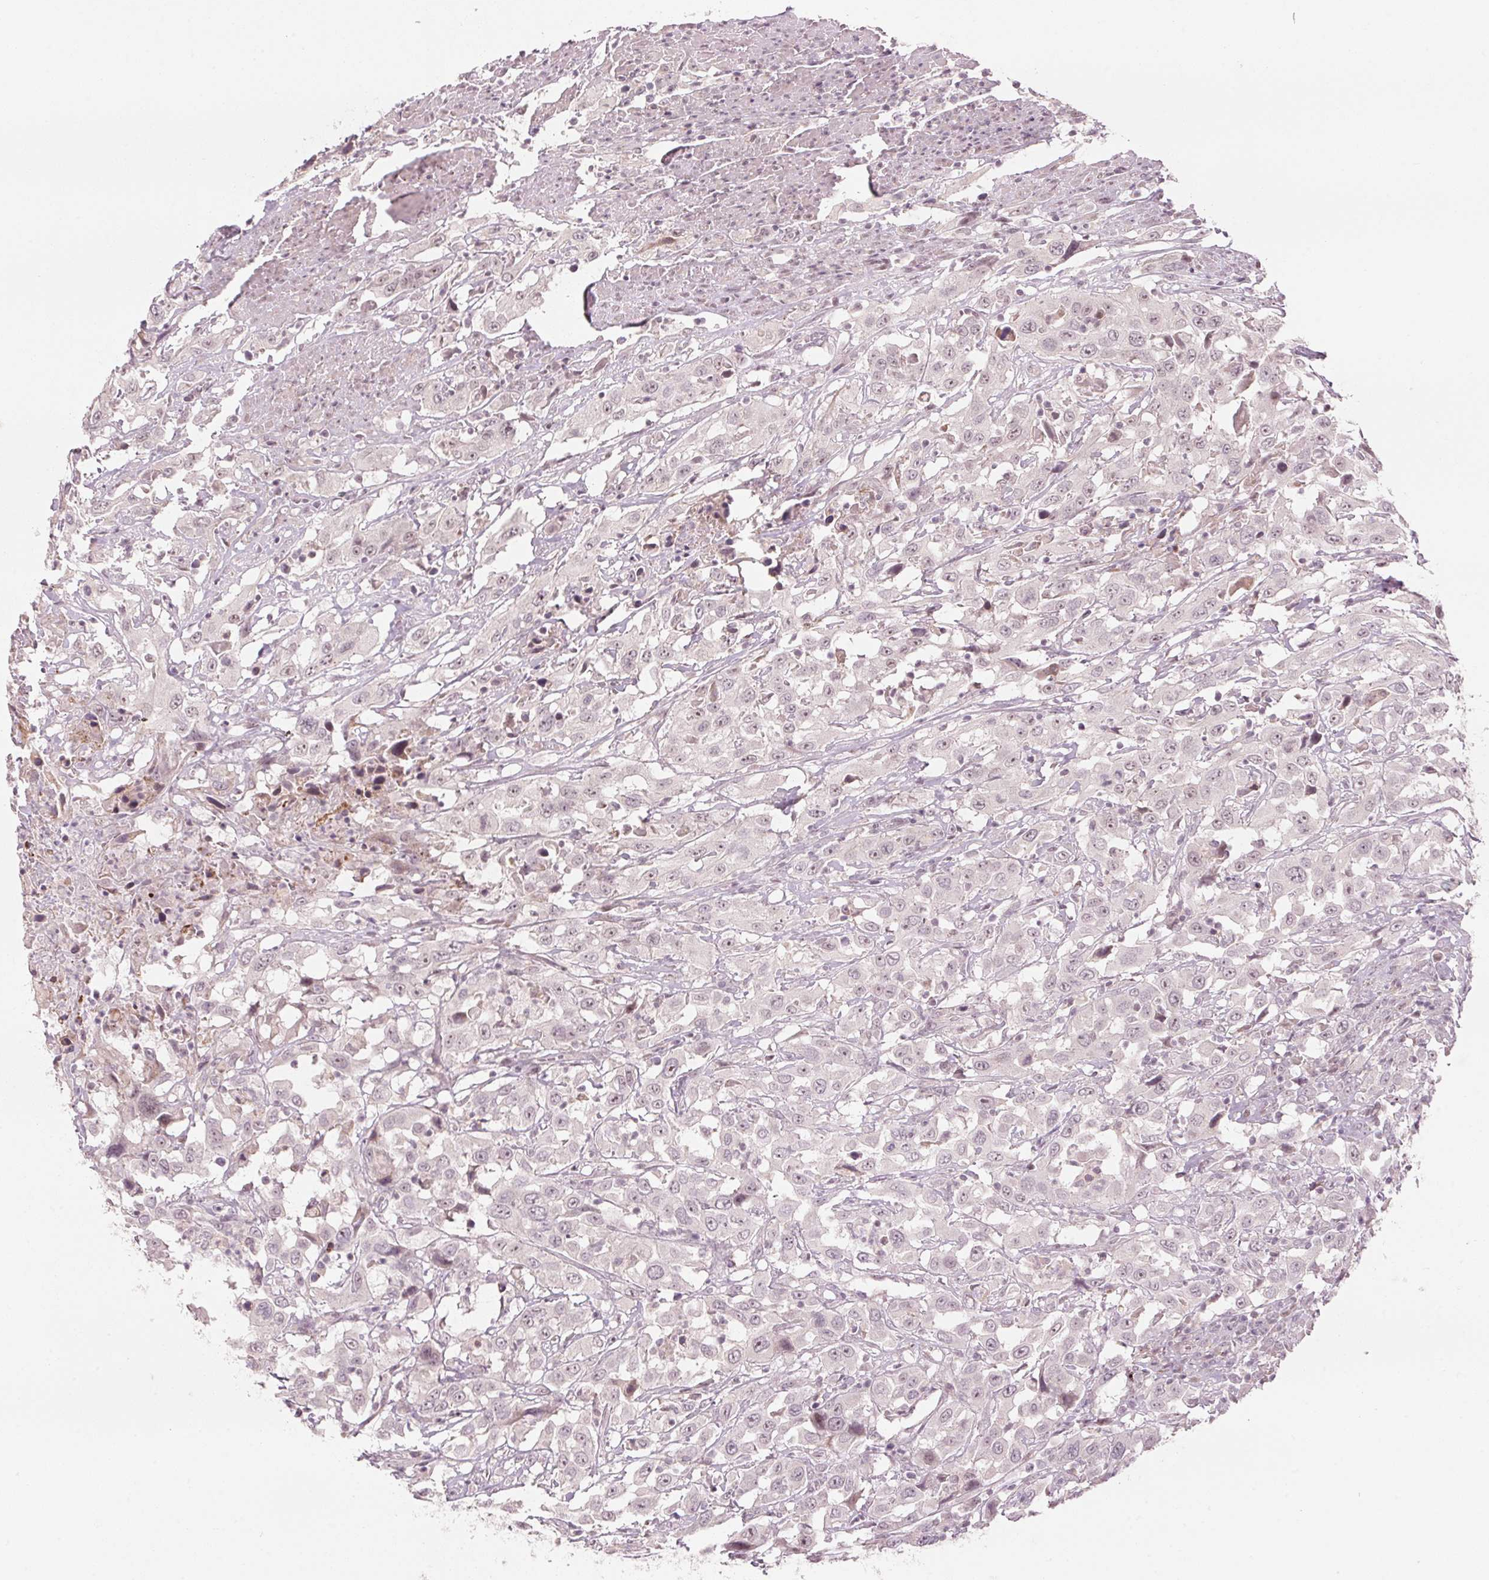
{"staining": {"intensity": "negative", "quantity": "none", "location": "none"}, "tissue": "urothelial cancer", "cell_type": "Tumor cells", "image_type": "cancer", "snomed": [{"axis": "morphology", "description": "Urothelial carcinoma, High grade"}, {"axis": "topography", "description": "Urinary bladder"}], "caption": "The immunohistochemistry image has no significant positivity in tumor cells of urothelial carcinoma (high-grade) tissue.", "gene": "TMED6", "patient": {"sex": "male", "age": 61}}